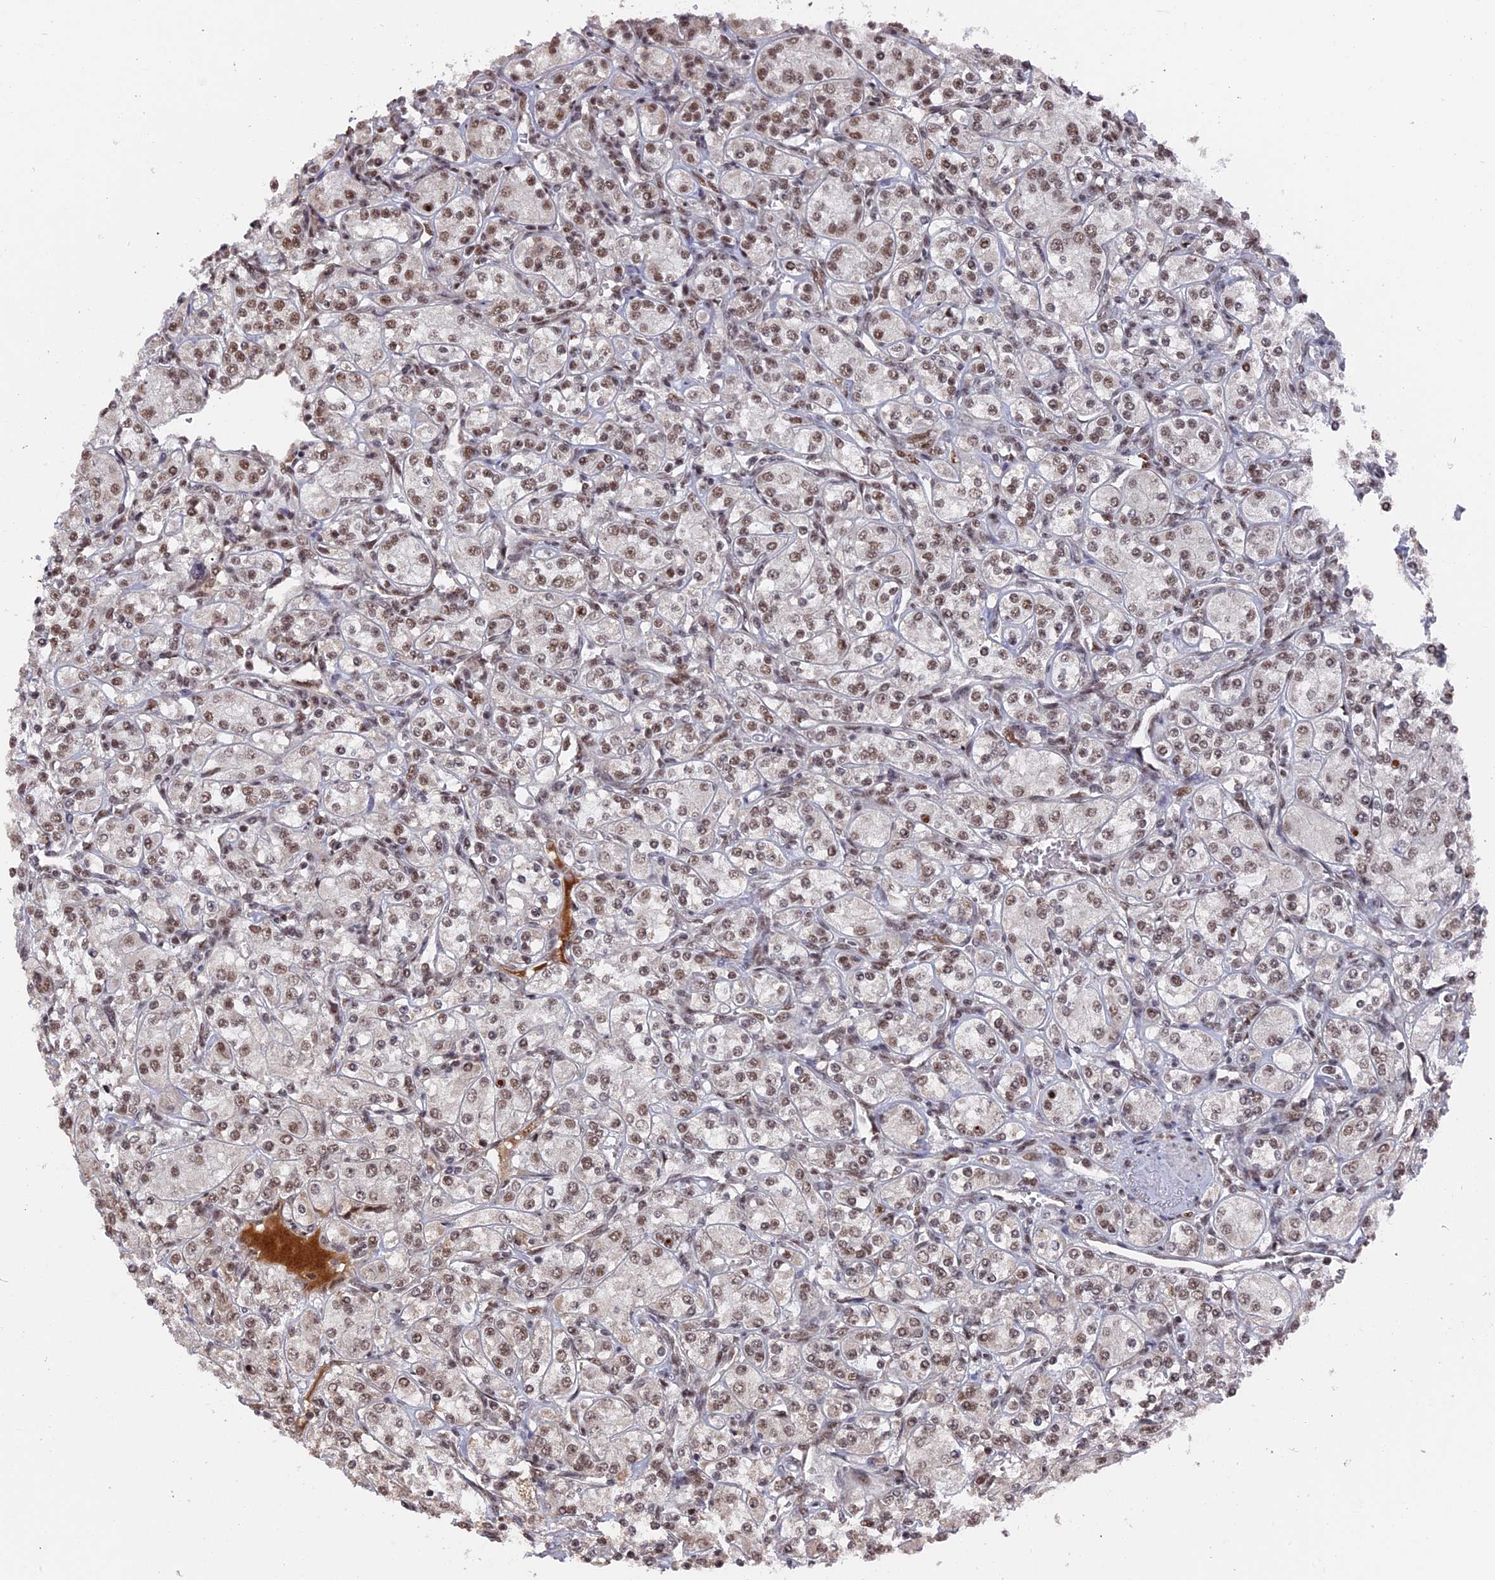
{"staining": {"intensity": "moderate", "quantity": ">75%", "location": "nuclear"}, "tissue": "renal cancer", "cell_type": "Tumor cells", "image_type": "cancer", "snomed": [{"axis": "morphology", "description": "Adenocarcinoma, NOS"}, {"axis": "topography", "description": "Kidney"}], "caption": "A brown stain shows moderate nuclear expression of a protein in human adenocarcinoma (renal) tumor cells.", "gene": "SF3A2", "patient": {"sex": "male", "age": 77}}